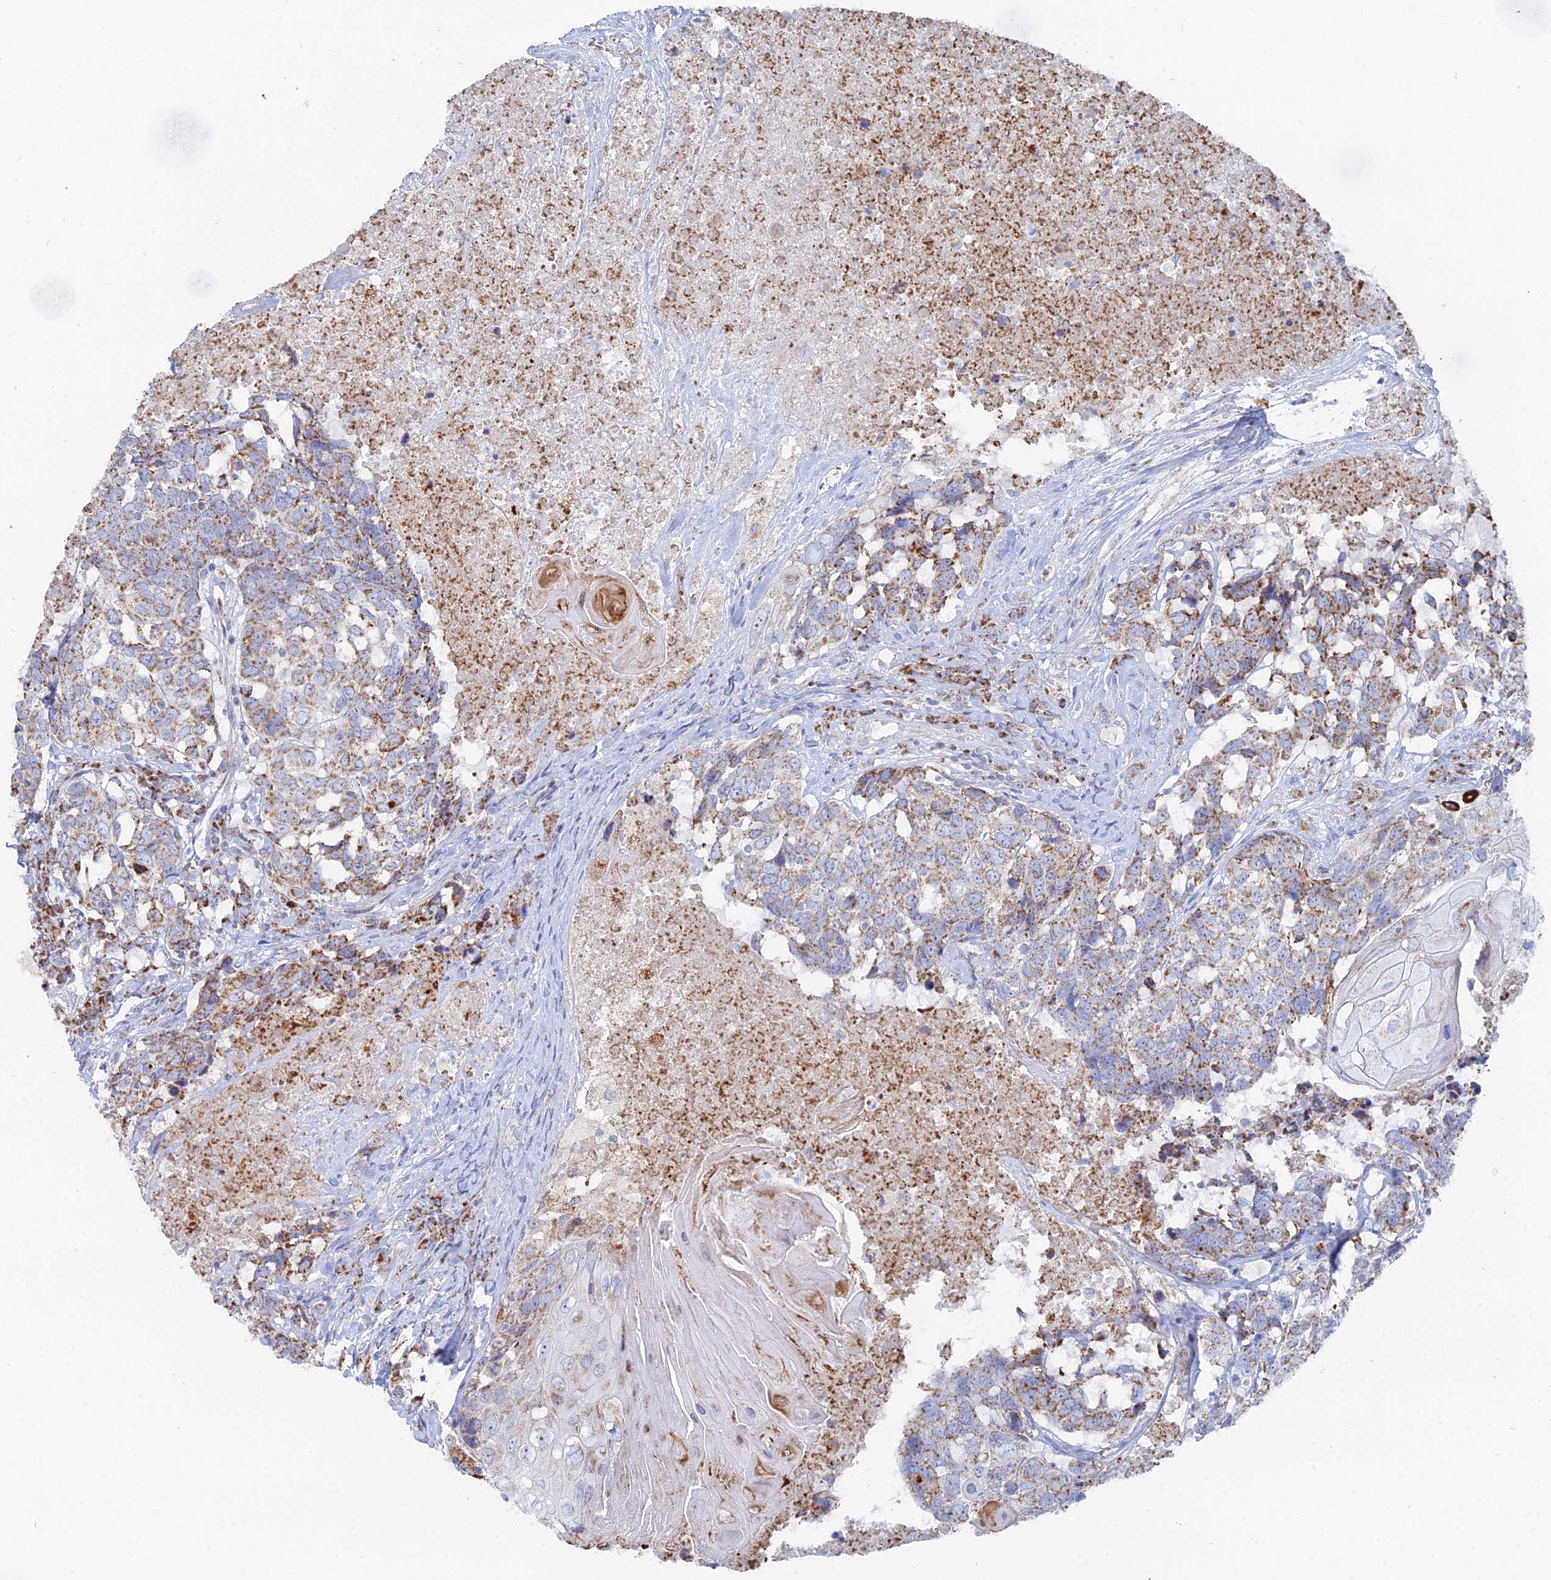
{"staining": {"intensity": "moderate", "quantity": ">75%", "location": "cytoplasmic/membranous"}, "tissue": "head and neck cancer", "cell_type": "Tumor cells", "image_type": "cancer", "snomed": [{"axis": "morphology", "description": "Squamous cell carcinoma, NOS"}, {"axis": "topography", "description": "Head-Neck"}], "caption": "Immunohistochemistry photomicrograph of neoplastic tissue: human head and neck cancer stained using immunohistochemistry (IHC) exhibits medium levels of moderate protein expression localized specifically in the cytoplasmic/membranous of tumor cells, appearing as a cytoplasmic/membranous brown color.", "gene": "MPC1", "patient": {"sex": "male", "age": 66}}